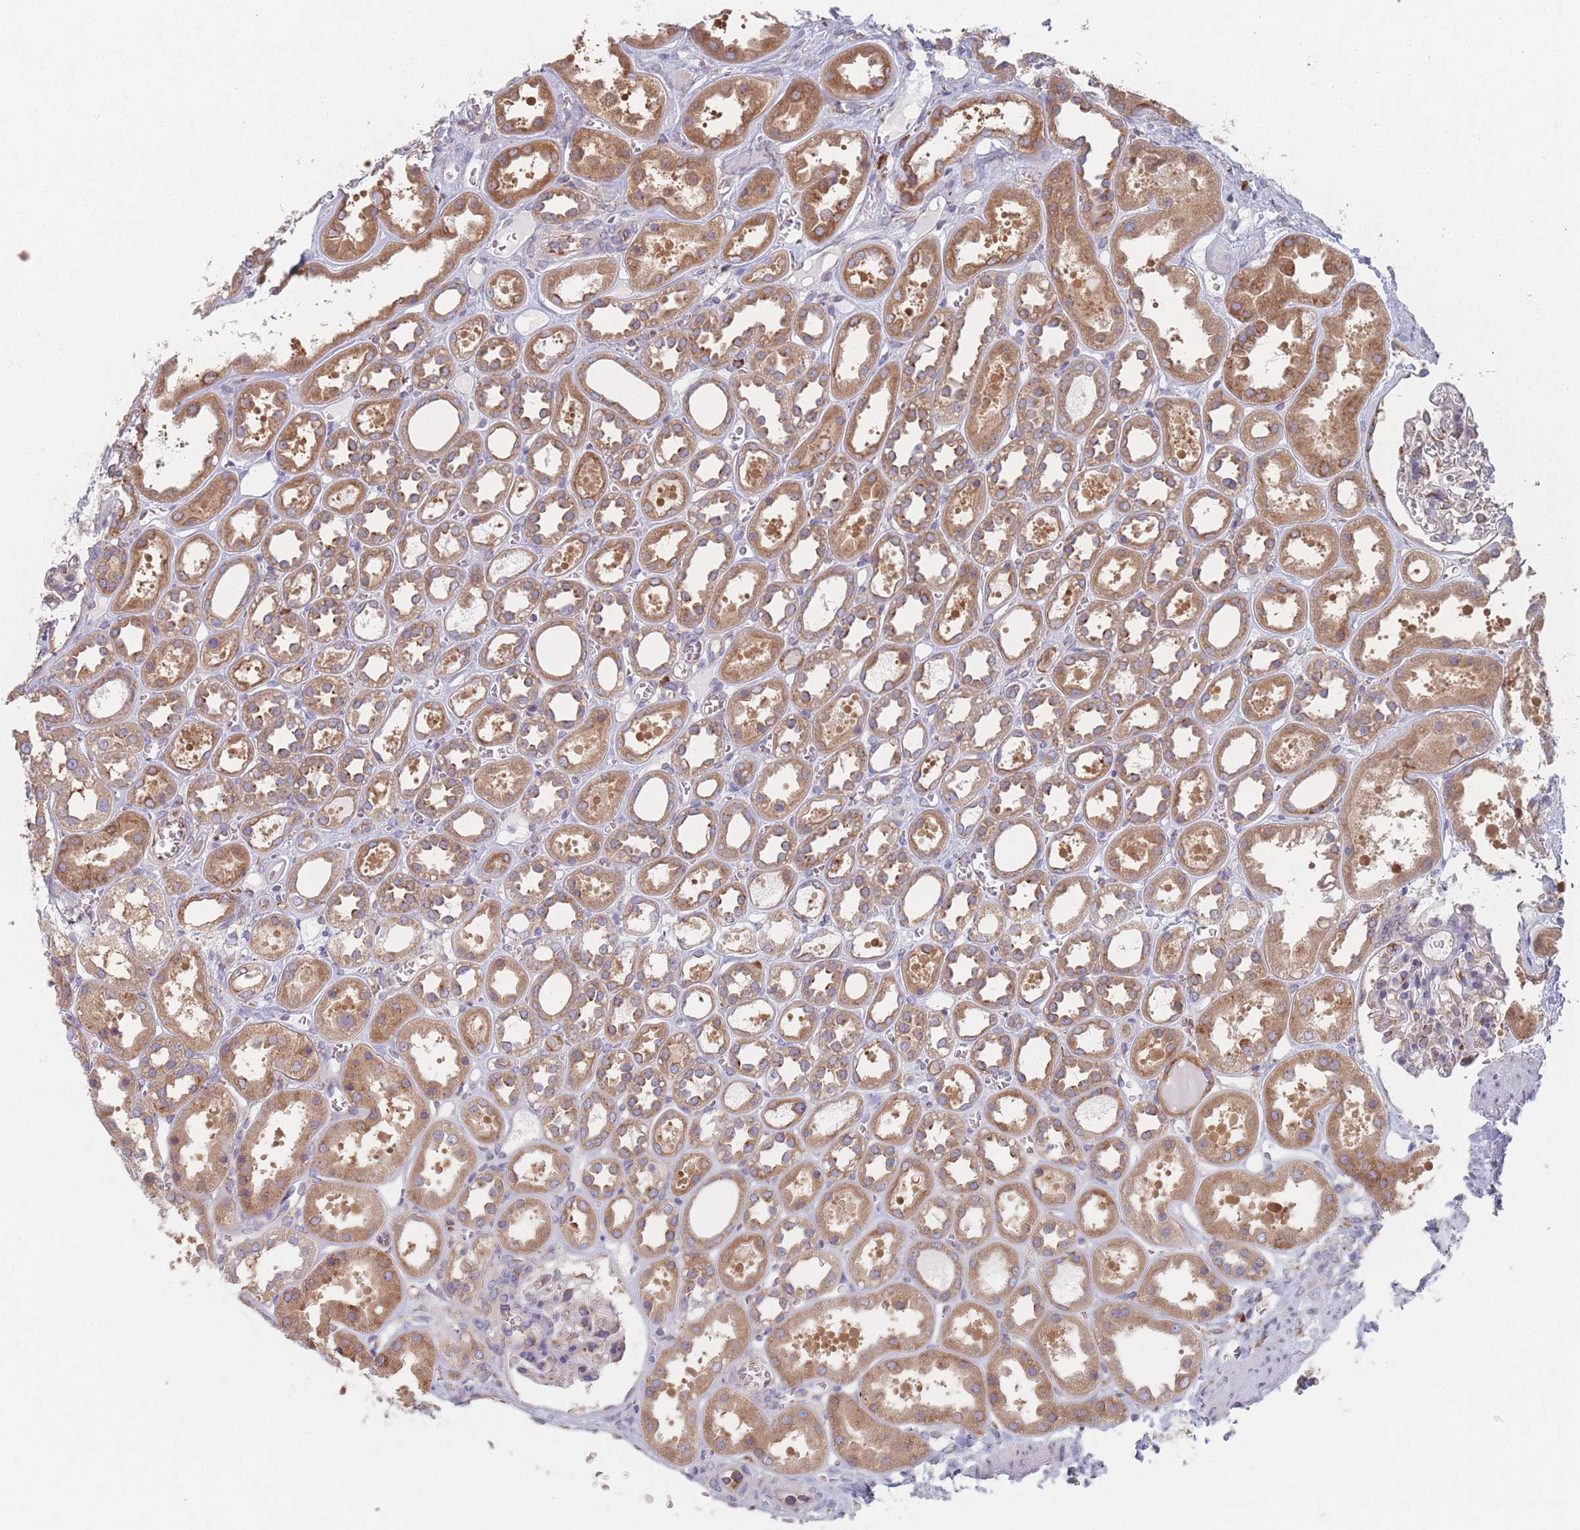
{"staining": {"intensity": "moderate", "quantity": "25%-75%", "location": "cytoplasmic/membranous"}, "tissue": "kidney", "cell_type": "Cells in glomeruli", "image_type": "normal", "snomed": [{"axis": "morphology", "description": "Normal tissue, NOS"}, {"axis": "topography", "description": "Kidney"}], "caption": "Protein staining shows moderate cytoplasmic/membranous positivity in approximately 25%-75% of cells in glomeruli in unremarkable kidney.", "gene": "EEF1B2", "patient": {"sex": "female", "age": 41}}